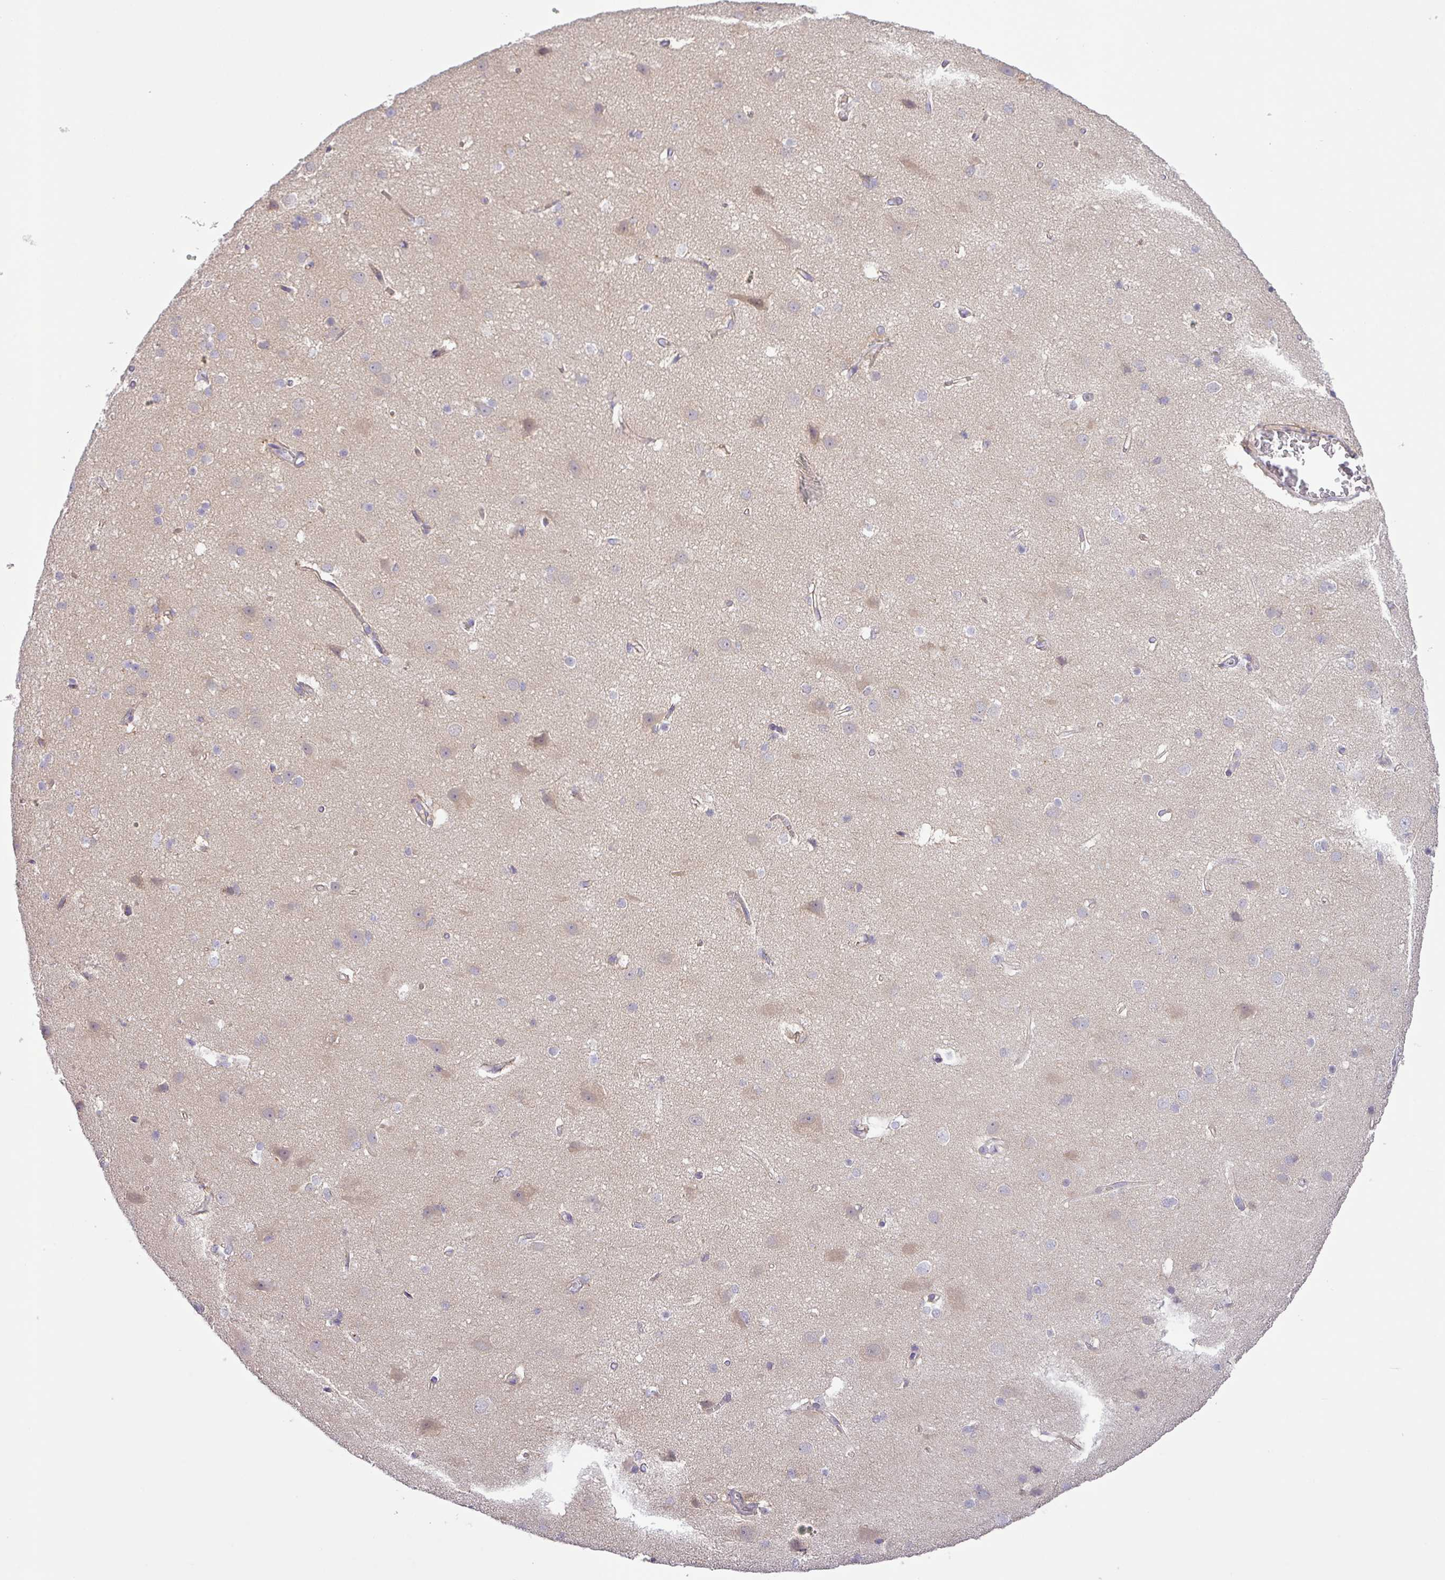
{"staining": {"intensity": "weak", "quantity": ">75%", "location": "cytoplasmic/membranous"}, "tissue": "cerebral cortex", "cell_type": "Endothelial cells", "image_type": "normal", "snomed": [{"axis": "morphology", "description": "Normal tissue, NOS"}, {"axis": "topography", "description": "Cerebral cortex"}], "caption": "Normal cerebral cortex was stained to show a protein in brown. There is low levels of weak cytoplasmic/membranous staining in approximately >75% of endothelial cells. (IHC, brightfield microscopy, high magnification).", "gene": "GALNT12", "patient": {"sex": "male", "age": 37}}